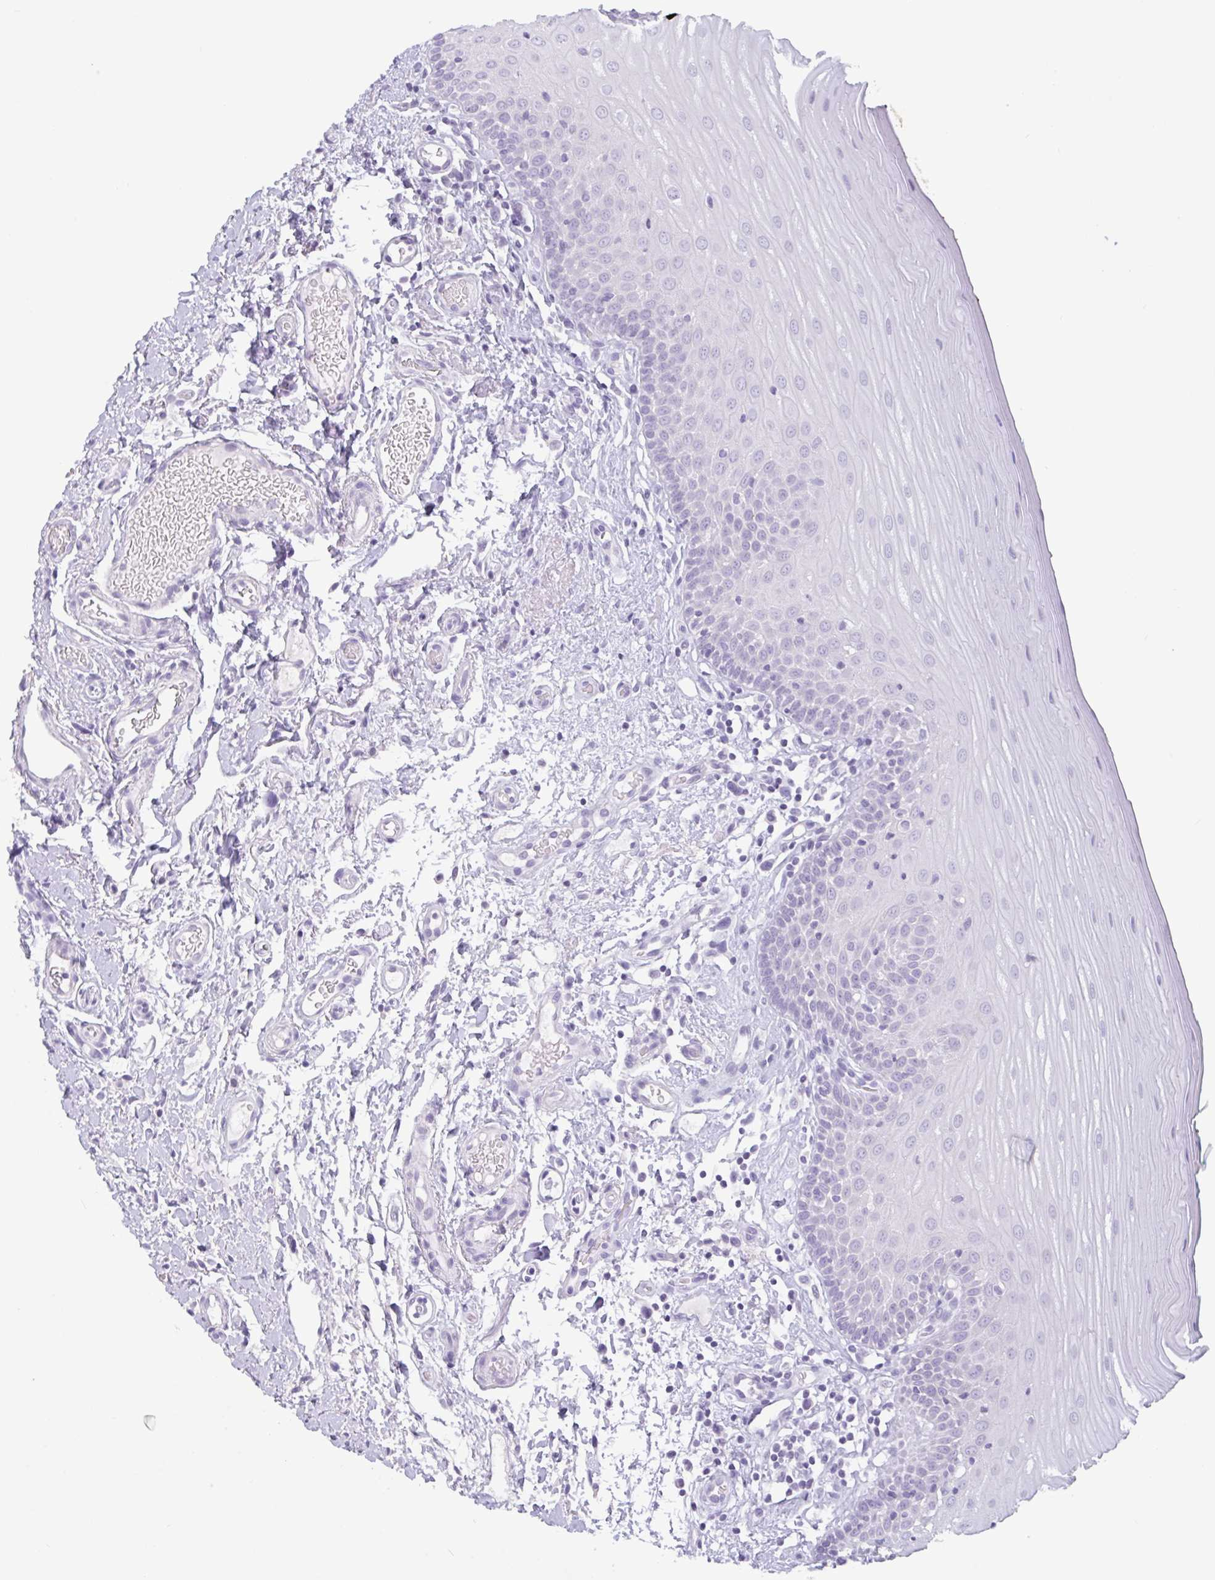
{"staining": {"intensity": "negative", "quantity": "none", "location": "none"}, "tissue": "oral mucosa", "cell_type": "Squamous epithelial cells", "image_type": "normal", "snomed": [{"axis": "morphology", "description": "Normal tissue, NOS"}, {"axis": "topography", "description": "Oral tissue"}, {"axis": "topography", "description": "Tounge, NOS"}, {"axis": "topography", "description": "Head-Neck"}], "caption": "The immunohistochemistry histopathology image has no significant positivity in squamous epithelial cells of oral mucosa.", "gene": "CTSE", "patient": {"sex": "female", "age": 84}}